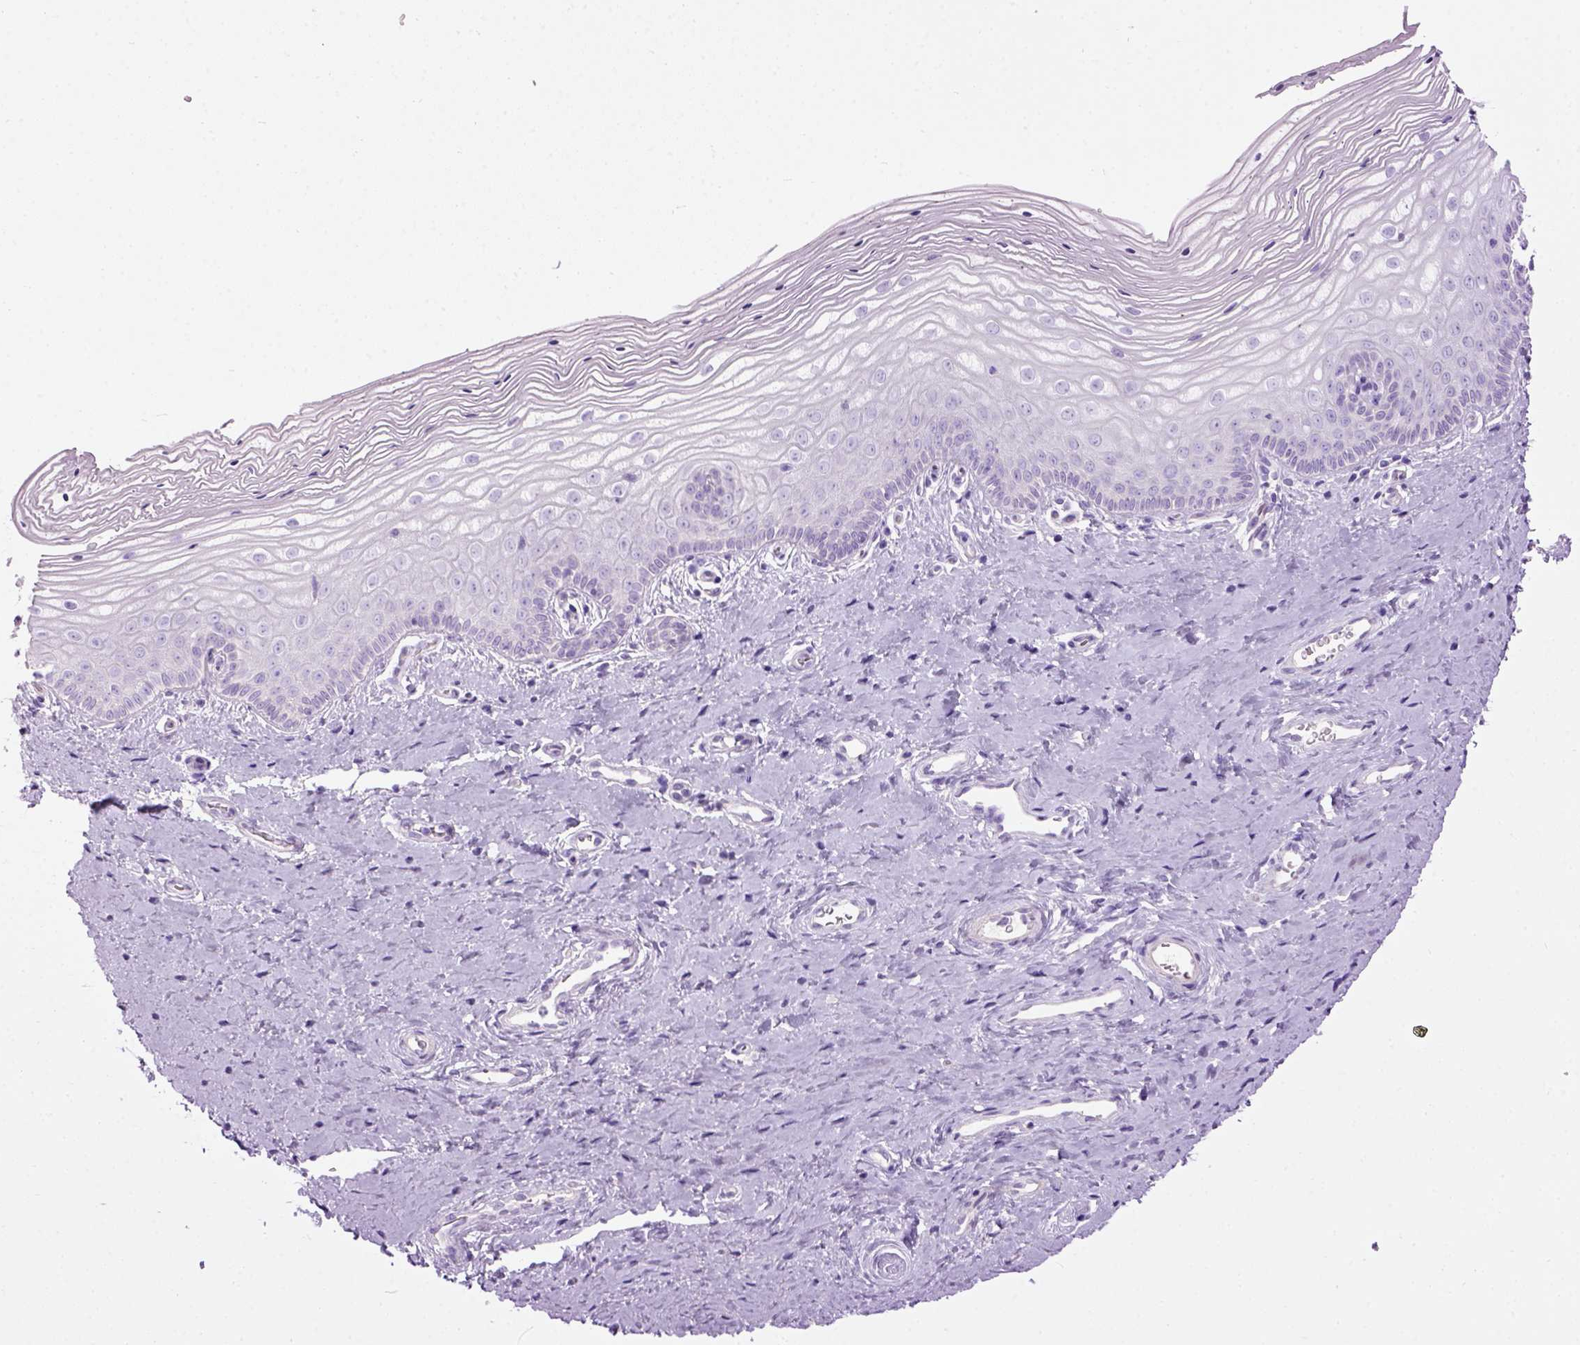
{"staining": {"intensity": "negative", "quantity": "none", "location": "none"}, "tissue": "vagina", "cell_type": "Squamous epithelial cells", "image_type": "normal", "snomed": [{"axis": "morphology", "description": "Normal tissue, NOS"}, {"axis": "topography", "description": "Vagina"}], "caption": "Immunohistochemistry (IHC) micrograph of normal human vagina stained for a protein (brown), which shows no positivity in squamous epithelial cells. The staining was performed using DAB to visualize the protein expression in brown, while the nuclei were stained in blue with hematoxylin (Magnification: 20x).", "gene": "GABRB2", "patient": {"sex": "female", "age": 39}}